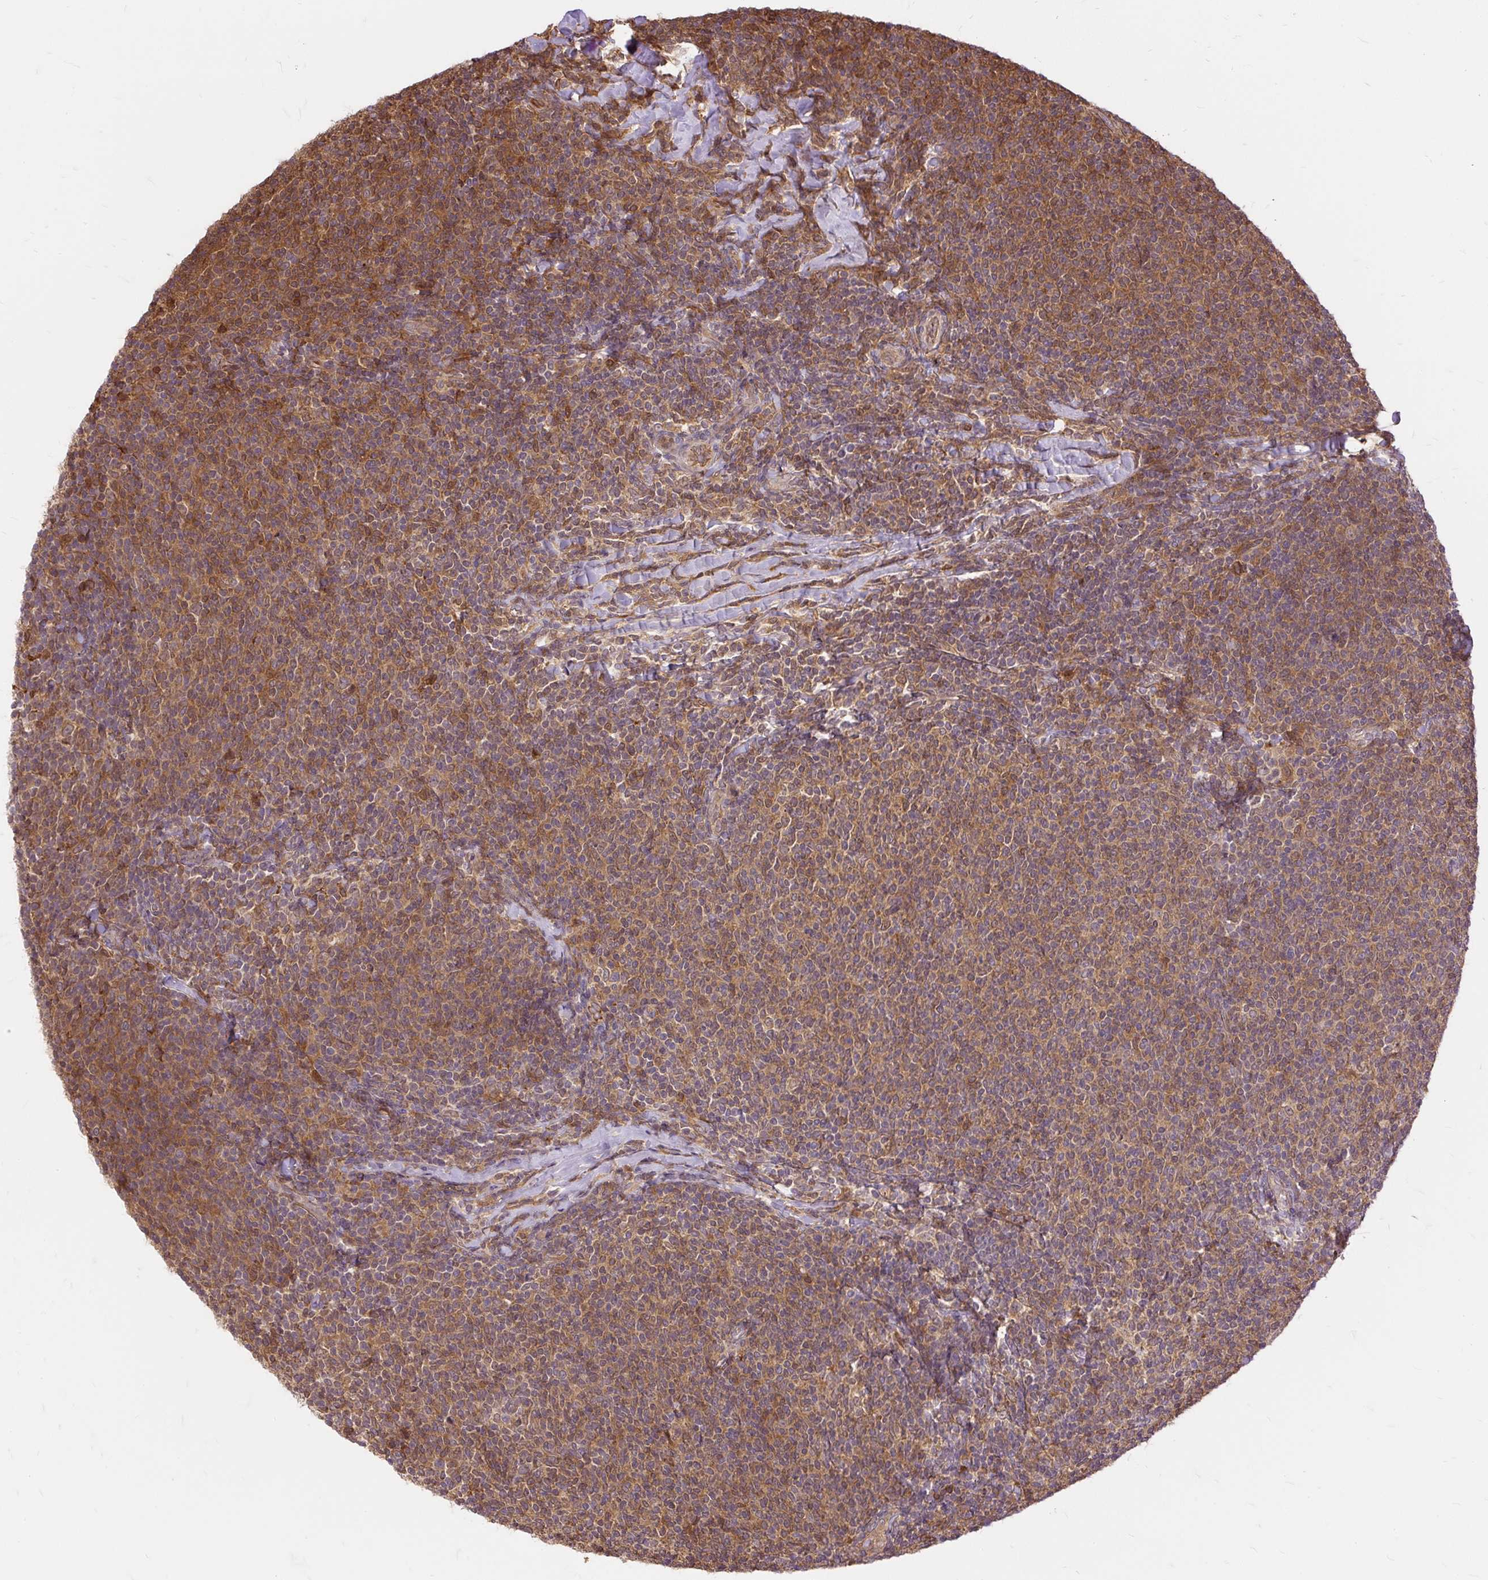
{"staining": {"intensity": "moderate", "quantity": ">75%", "location": "cytoplasmic/membranous"}, "tissue": "lymphoma", "cell_type": "Tumor cells", "image_type": "cancer", "snomed": [{"axis": "morphology", "description": "Malignant lymphoma, non-Hodgkin's type, Low grade"}, {"axis": "topography", "description": "Lymph node"}], "caption": "The immunohistochemical stain highlights moderate cytoplasmic/membranous staining in tumor cells of low-grade malignant lymphoma, non-Hodgkin's type tissue.", "gene": "AP5S1", "patient": {"sex": "male", "age": 52}}